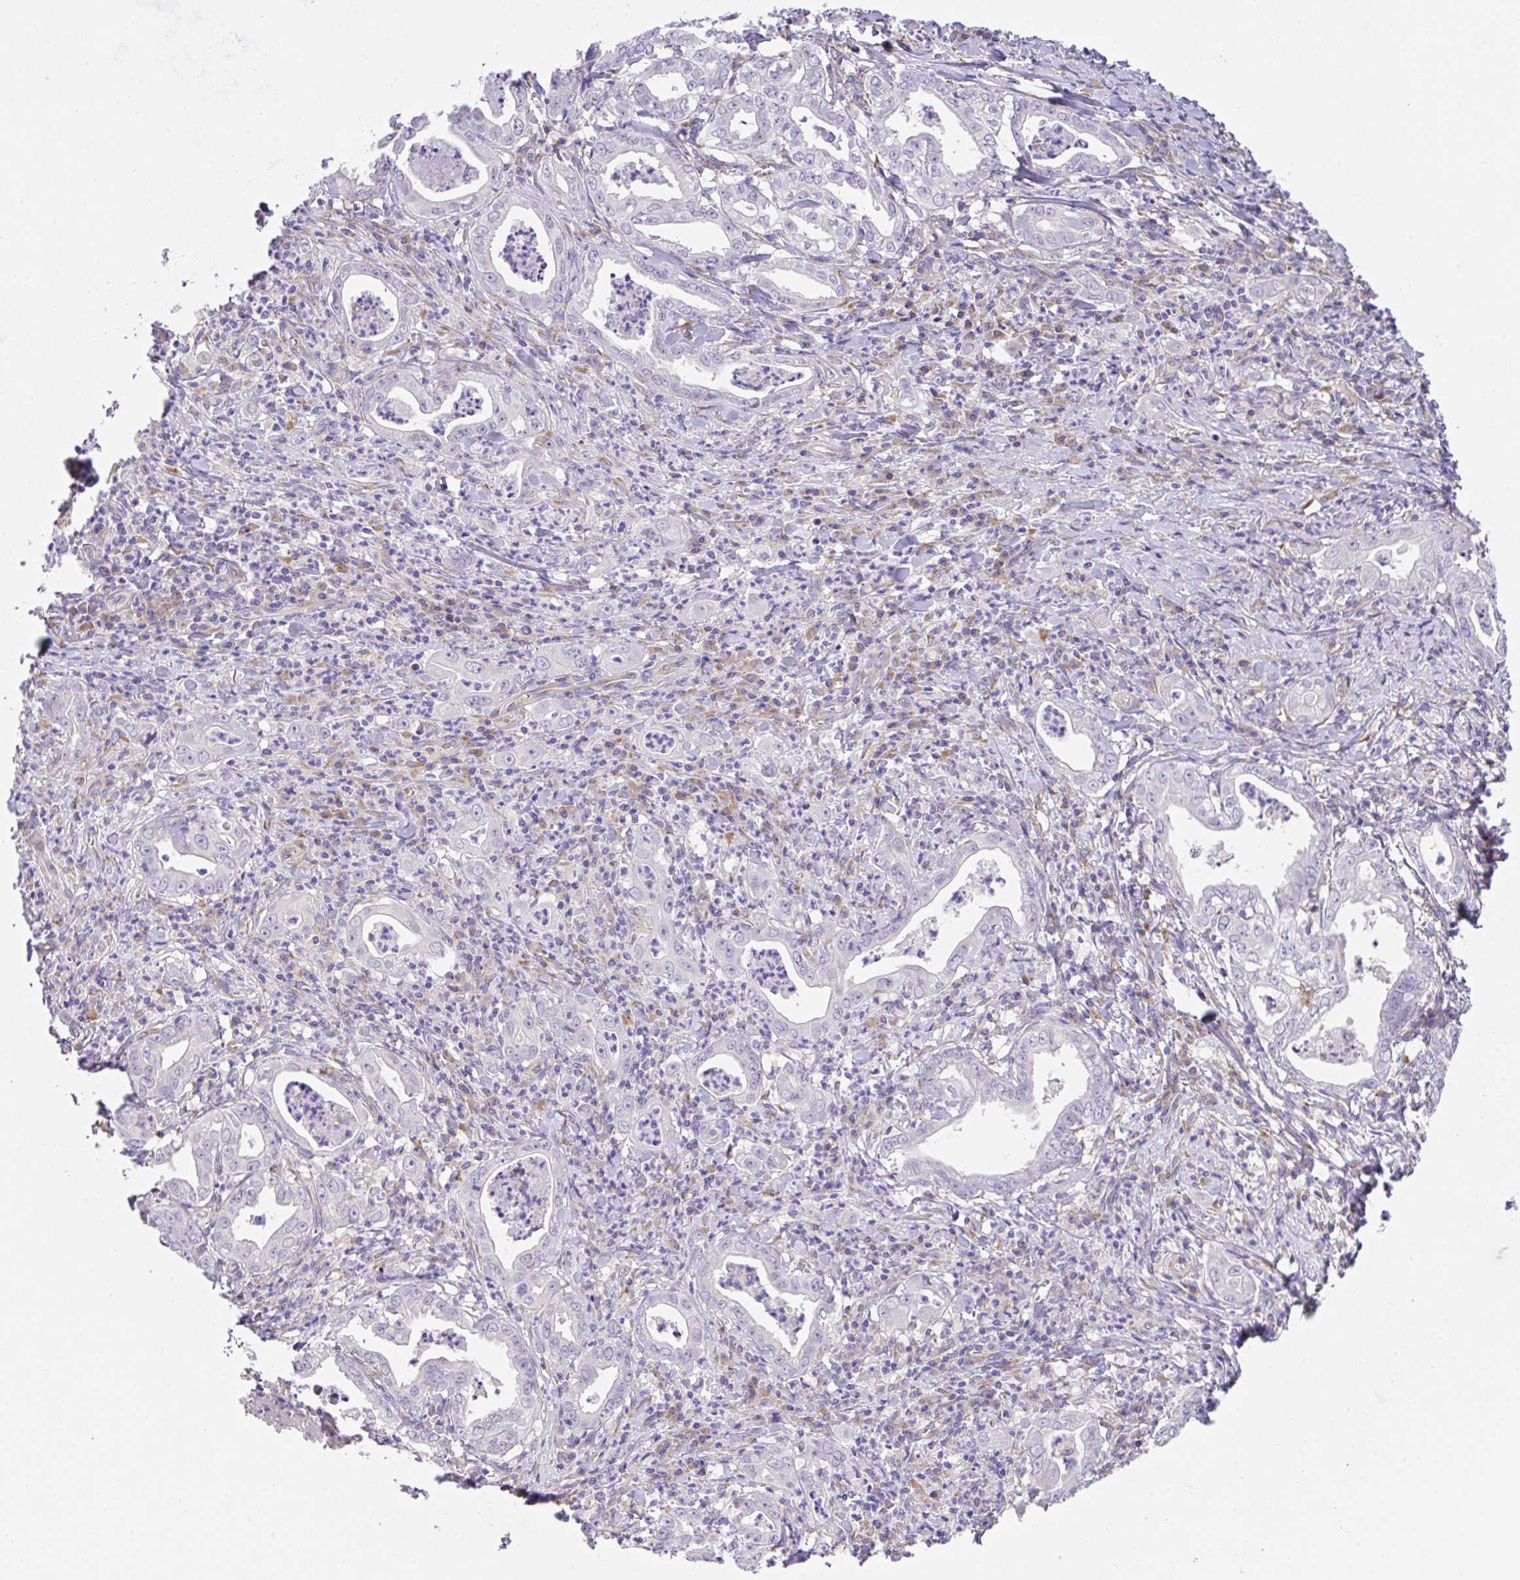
{"staining": {"intensity": "negative", "quantity": "none", "location": "none"}, "tissue": "stomach cancer", "cell_type": "Tumor cells", "image_type": "cancer", "snomed": [{"axis": "morphology", "description": "Adenocarcinoma, NOS"}, {"axis": "topography", "description": "Stomach, upper"}], "caption": "Human stomach cancer (adenocarcinoma) stained for a protein using IHC exhibits no positivity in tumor cells.", "gene": "MIA3", "patient": {"sex": "female", "age": 79}}